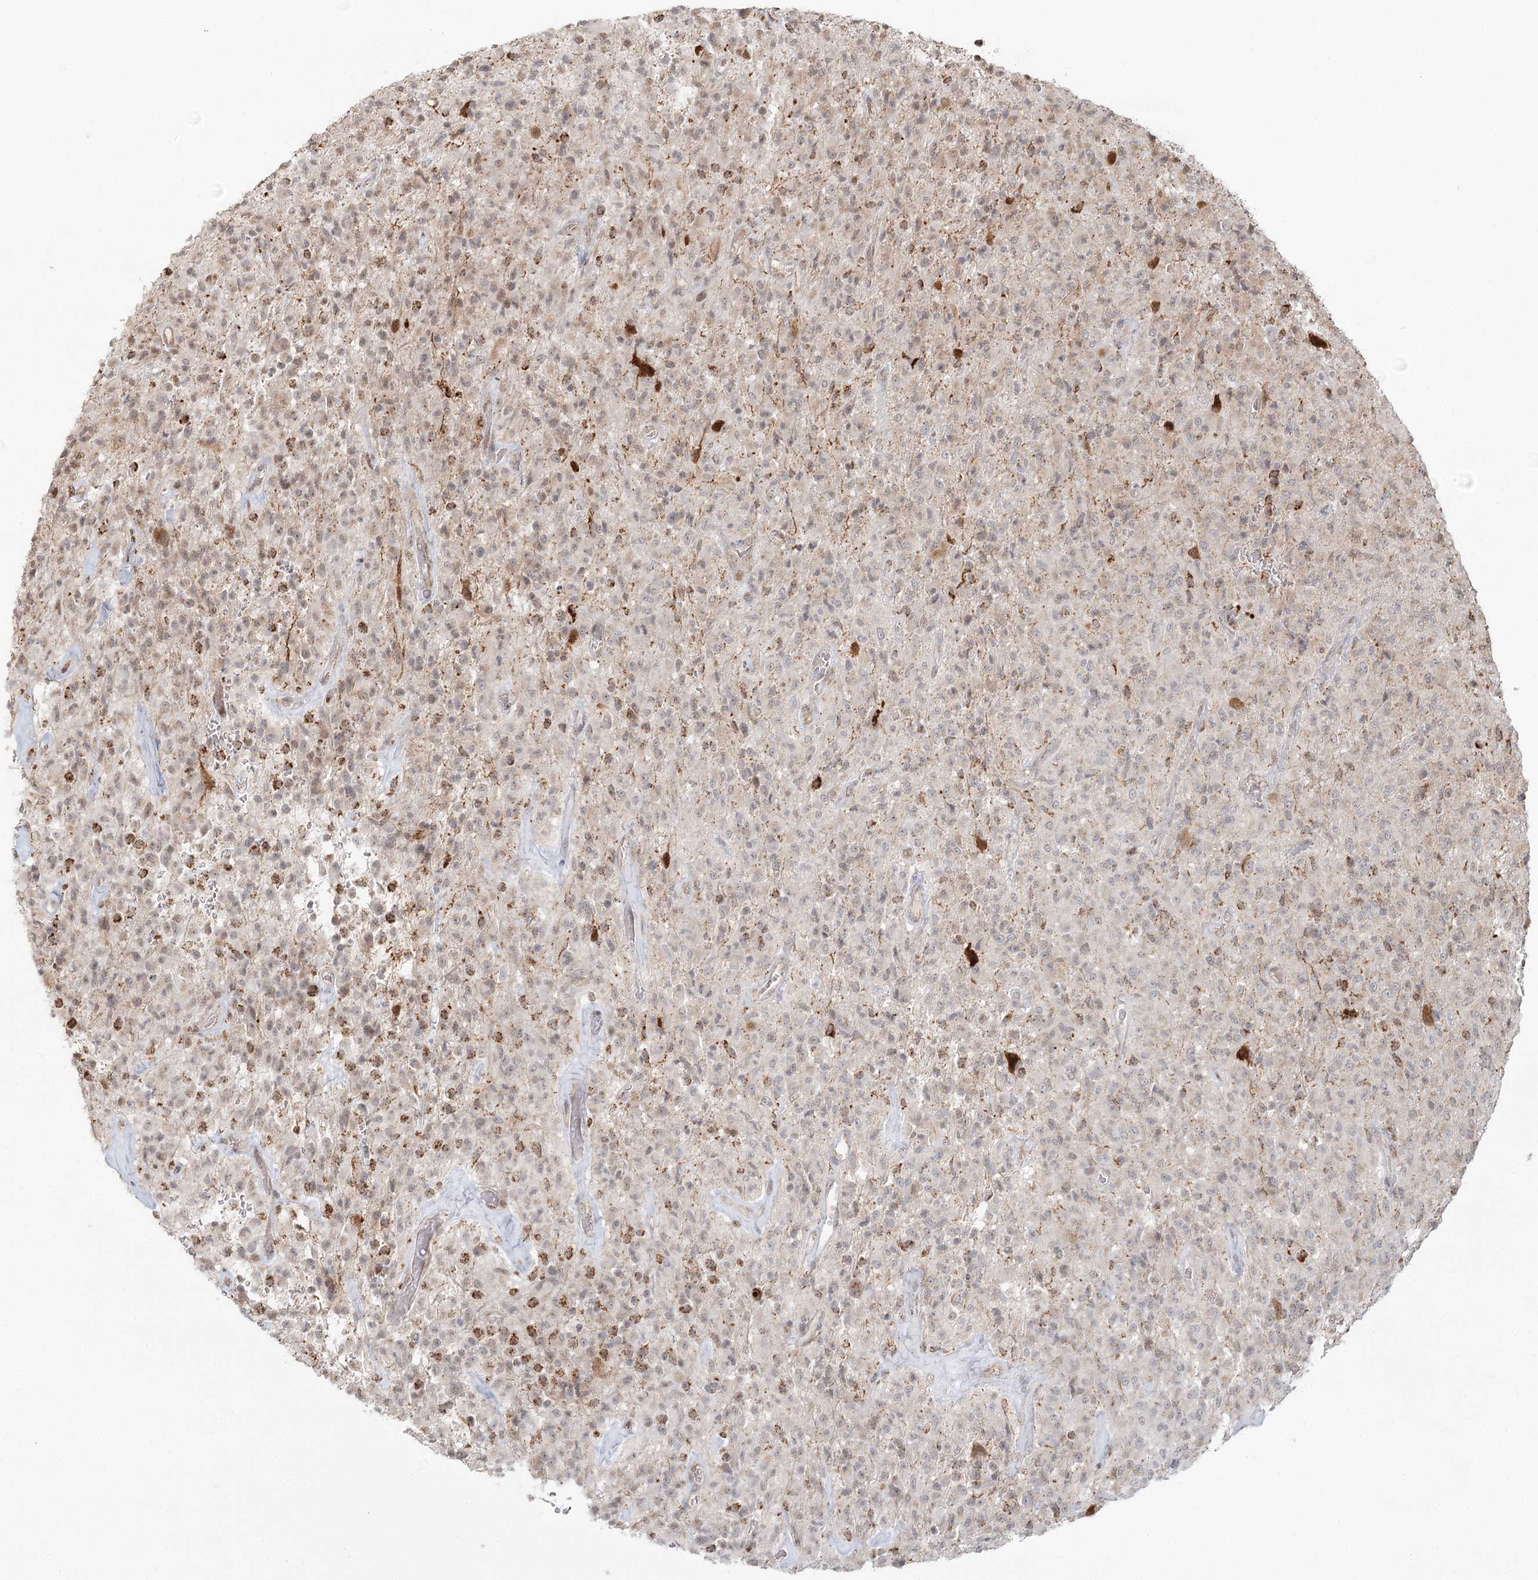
{"staining": {"intensity": "weak", "quantity": "25%-75%", "location": "cytoplasmic/membranous,nuclear"}, "tissue": "glioma", "cell_type": "Tumor cells", "image_type": "cancer", "snomed": [{"axis": "morphology", "description": "Glioma, malignant, High grade"}, {"axis": "topography", "description": "Brain"}], "caption": "Tumor cells demonstrate weak cytoplasmic/membranous and nuclear staining in approximately 25%-75% of cells in malignant glioma (high-grade).", "gene": "LACTB", "patient": {"sex": "female", "age": 57}}